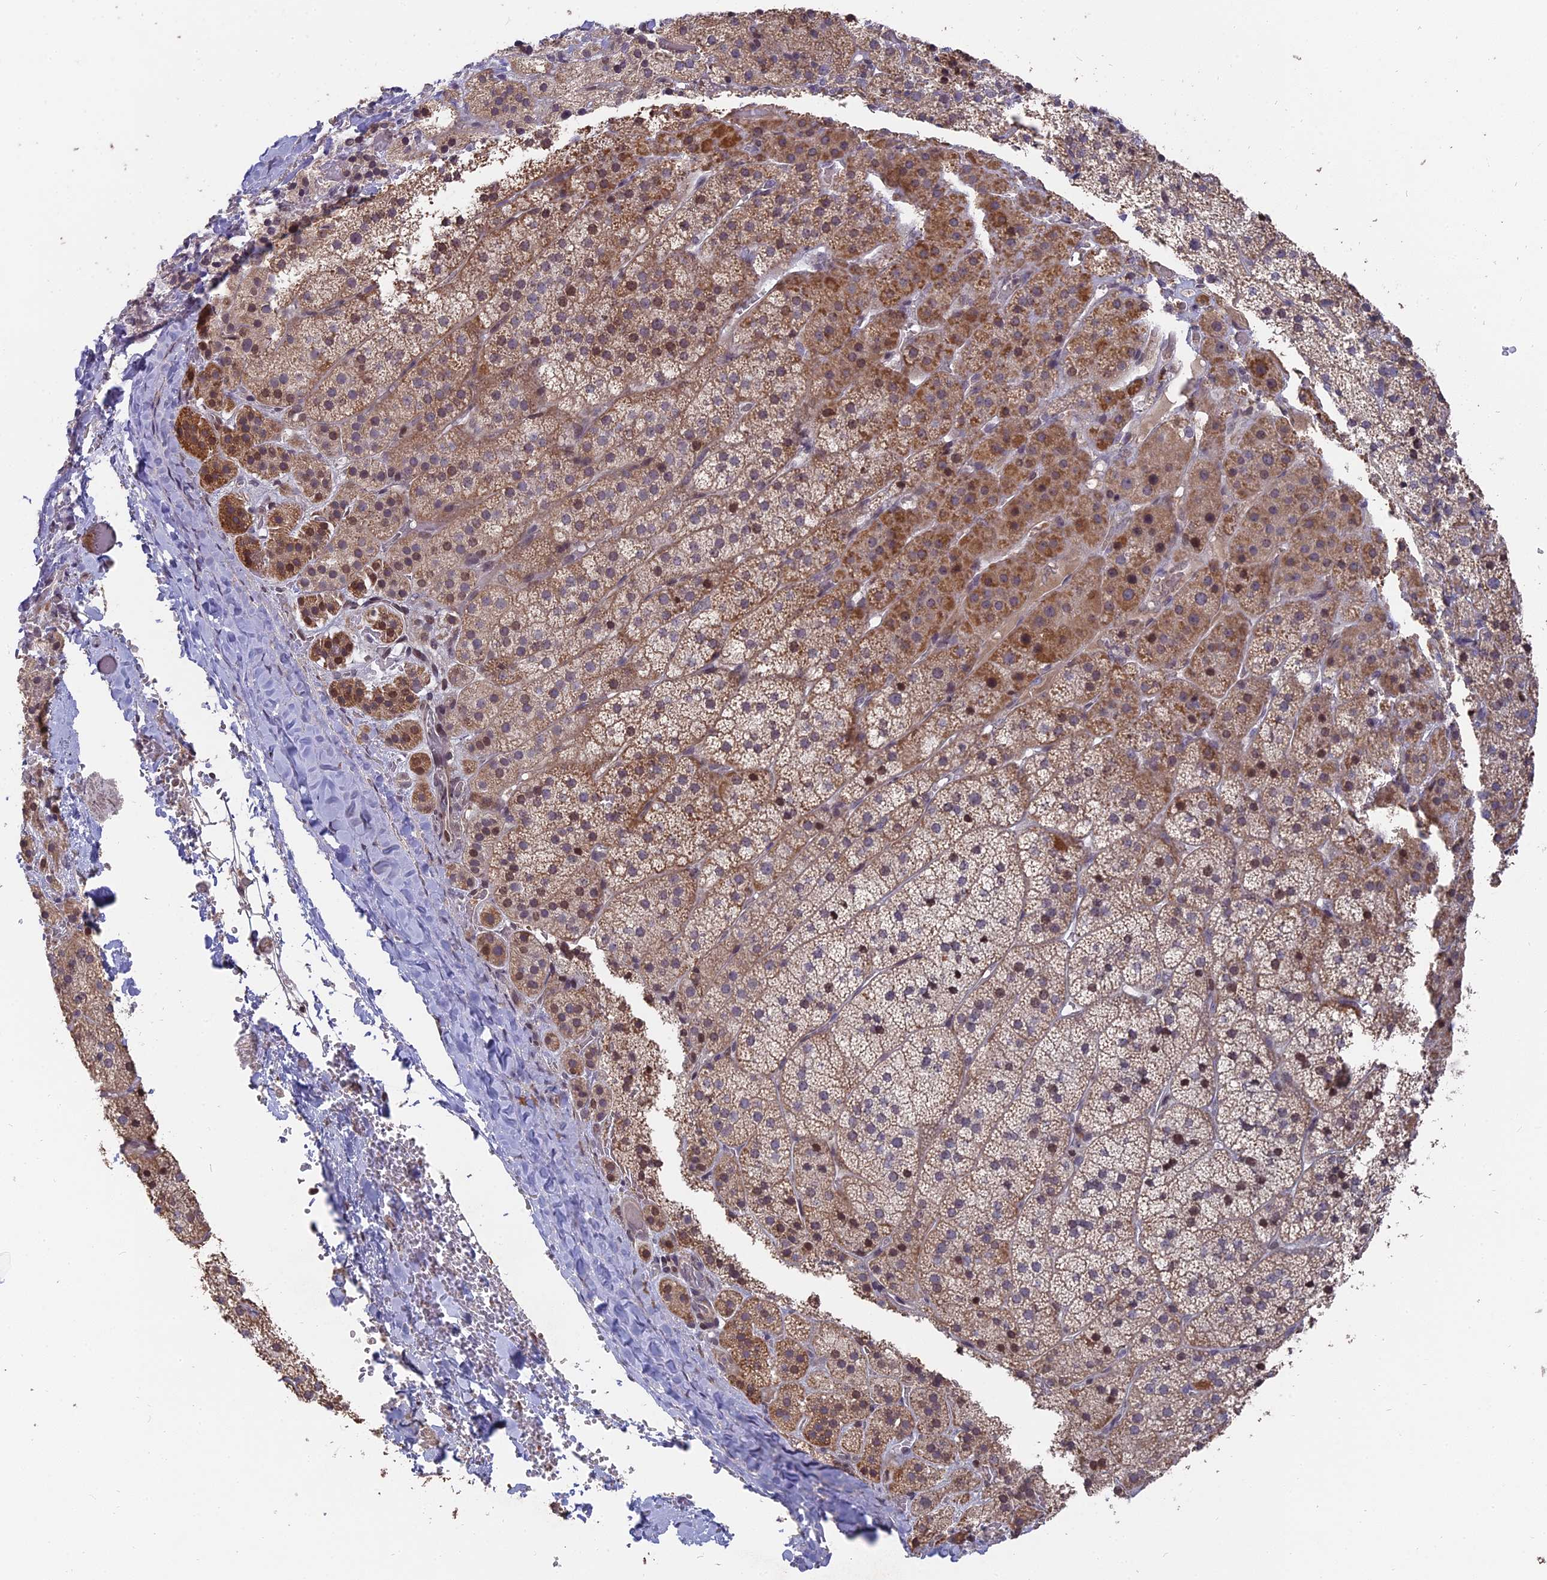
{"staining": {"intensity": "moderate", "quantity": "25%-75%", "location": "cytoplasmic/membranous"}, "tissue": "adrenal gland", "cell_type": "Glandular cells", "image_type": "normal", "snomed": [{"axis": "morphology", "description": "Normal tissue, NOS"}, {"axis": "topography", "description": "Adrenal gland"}], "caption": "Brown immunohistochemical staining in normal human adrenal gland shows moderate cytoplasmic/membranous positivity in approximately 25%-75% of glandular cells.", "gene": "NR1H3", "patient": {"sex": "female", "age": 44}}